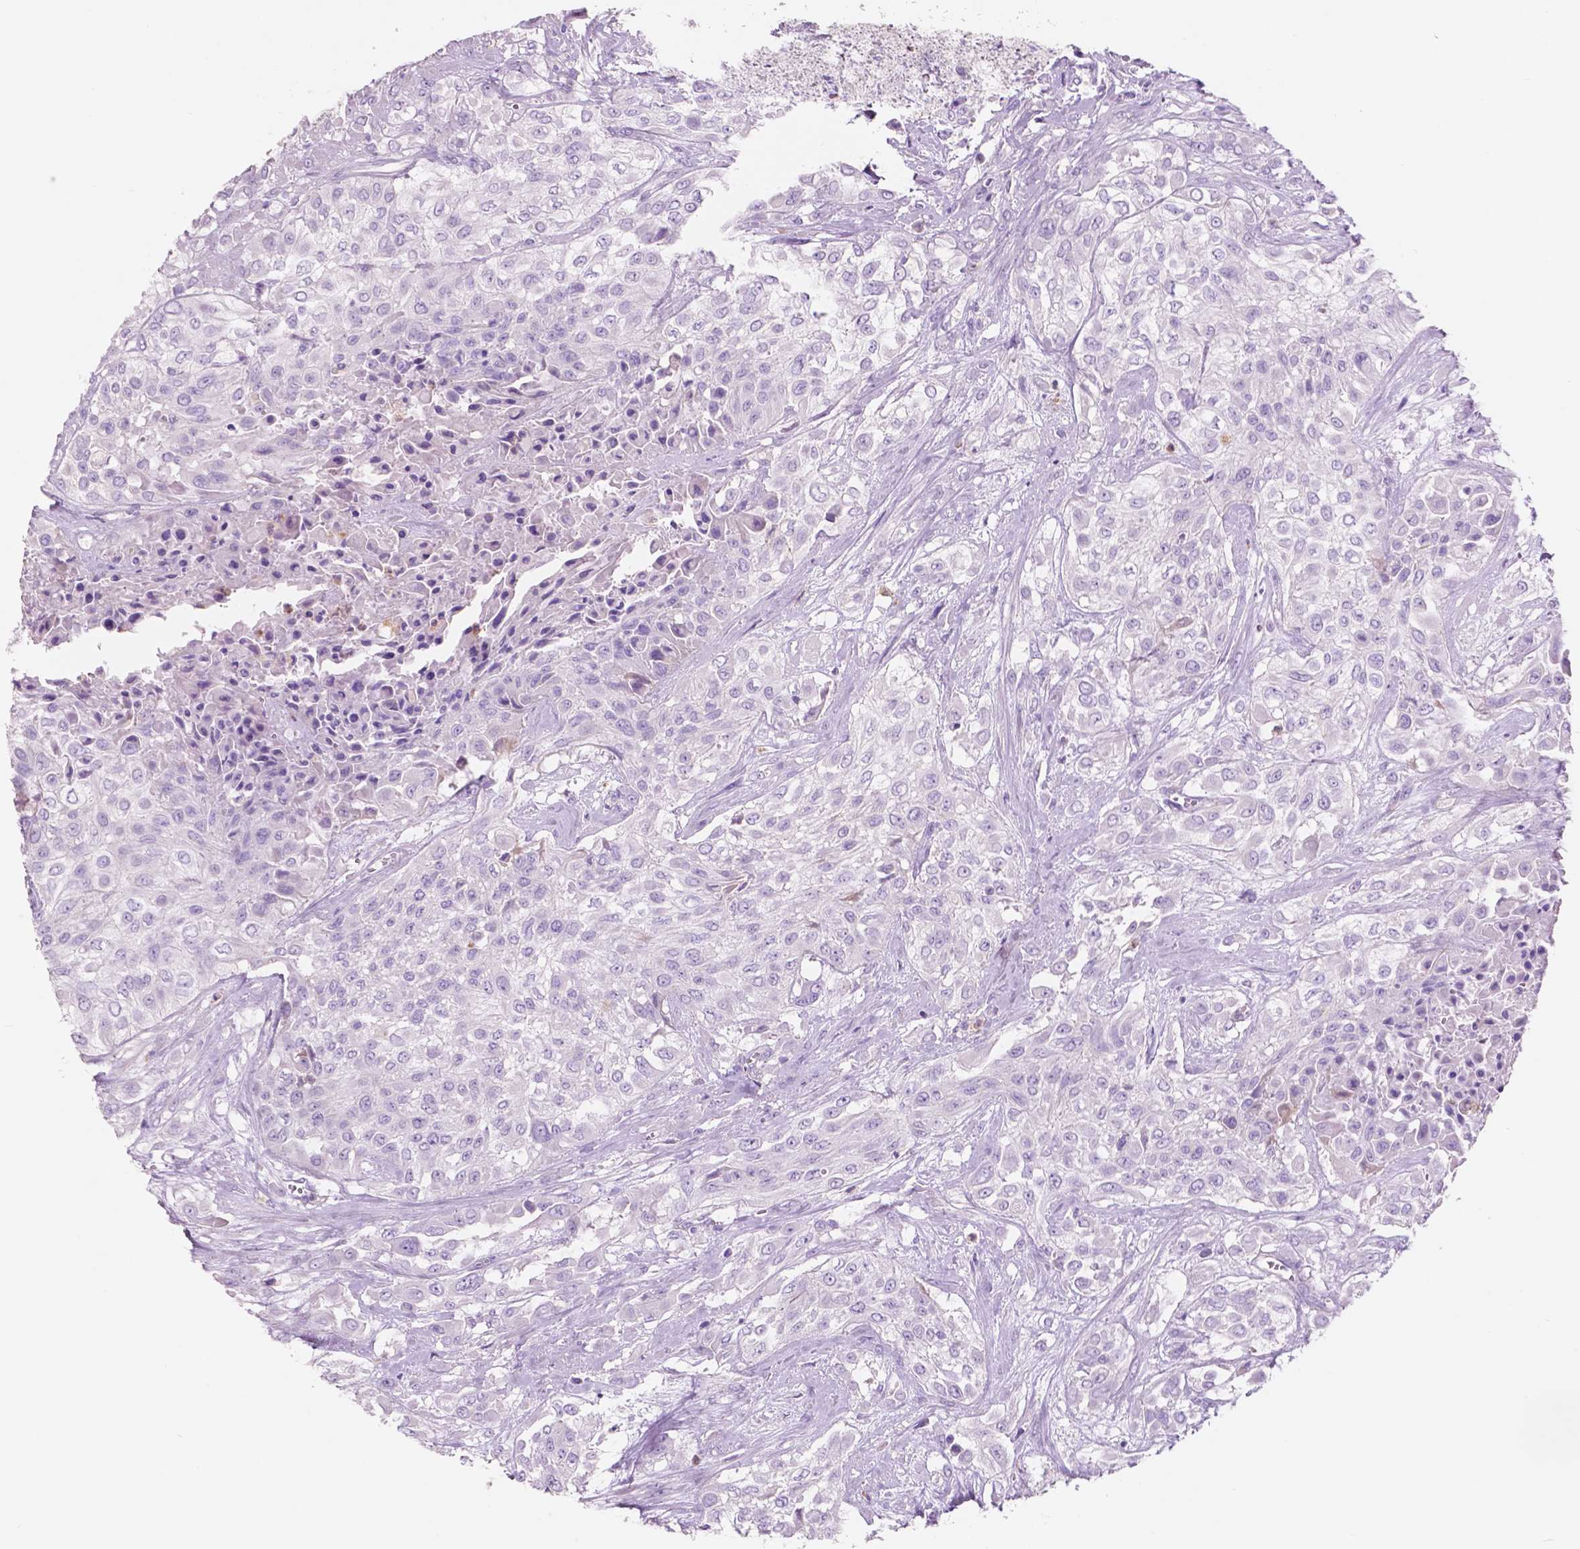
{"staining": {"intensity": "negative", "quantity": "none", "location": "none"}, "tissue": "urothelial cancer", "cell_type": "Tumor cells", "image_type": "cancer", "snomed": [{"axis": "morphology", "description": "Urothelial carcinoma, High grade"}, {"axis": "topography", "description": "Urinary bladder"}], "caption": "The image shows no staining of tumor cells in urothelial carcinoma (high-grade).", "gene": "CUZD1", "patient": {"sex": "male", "age": 57}}